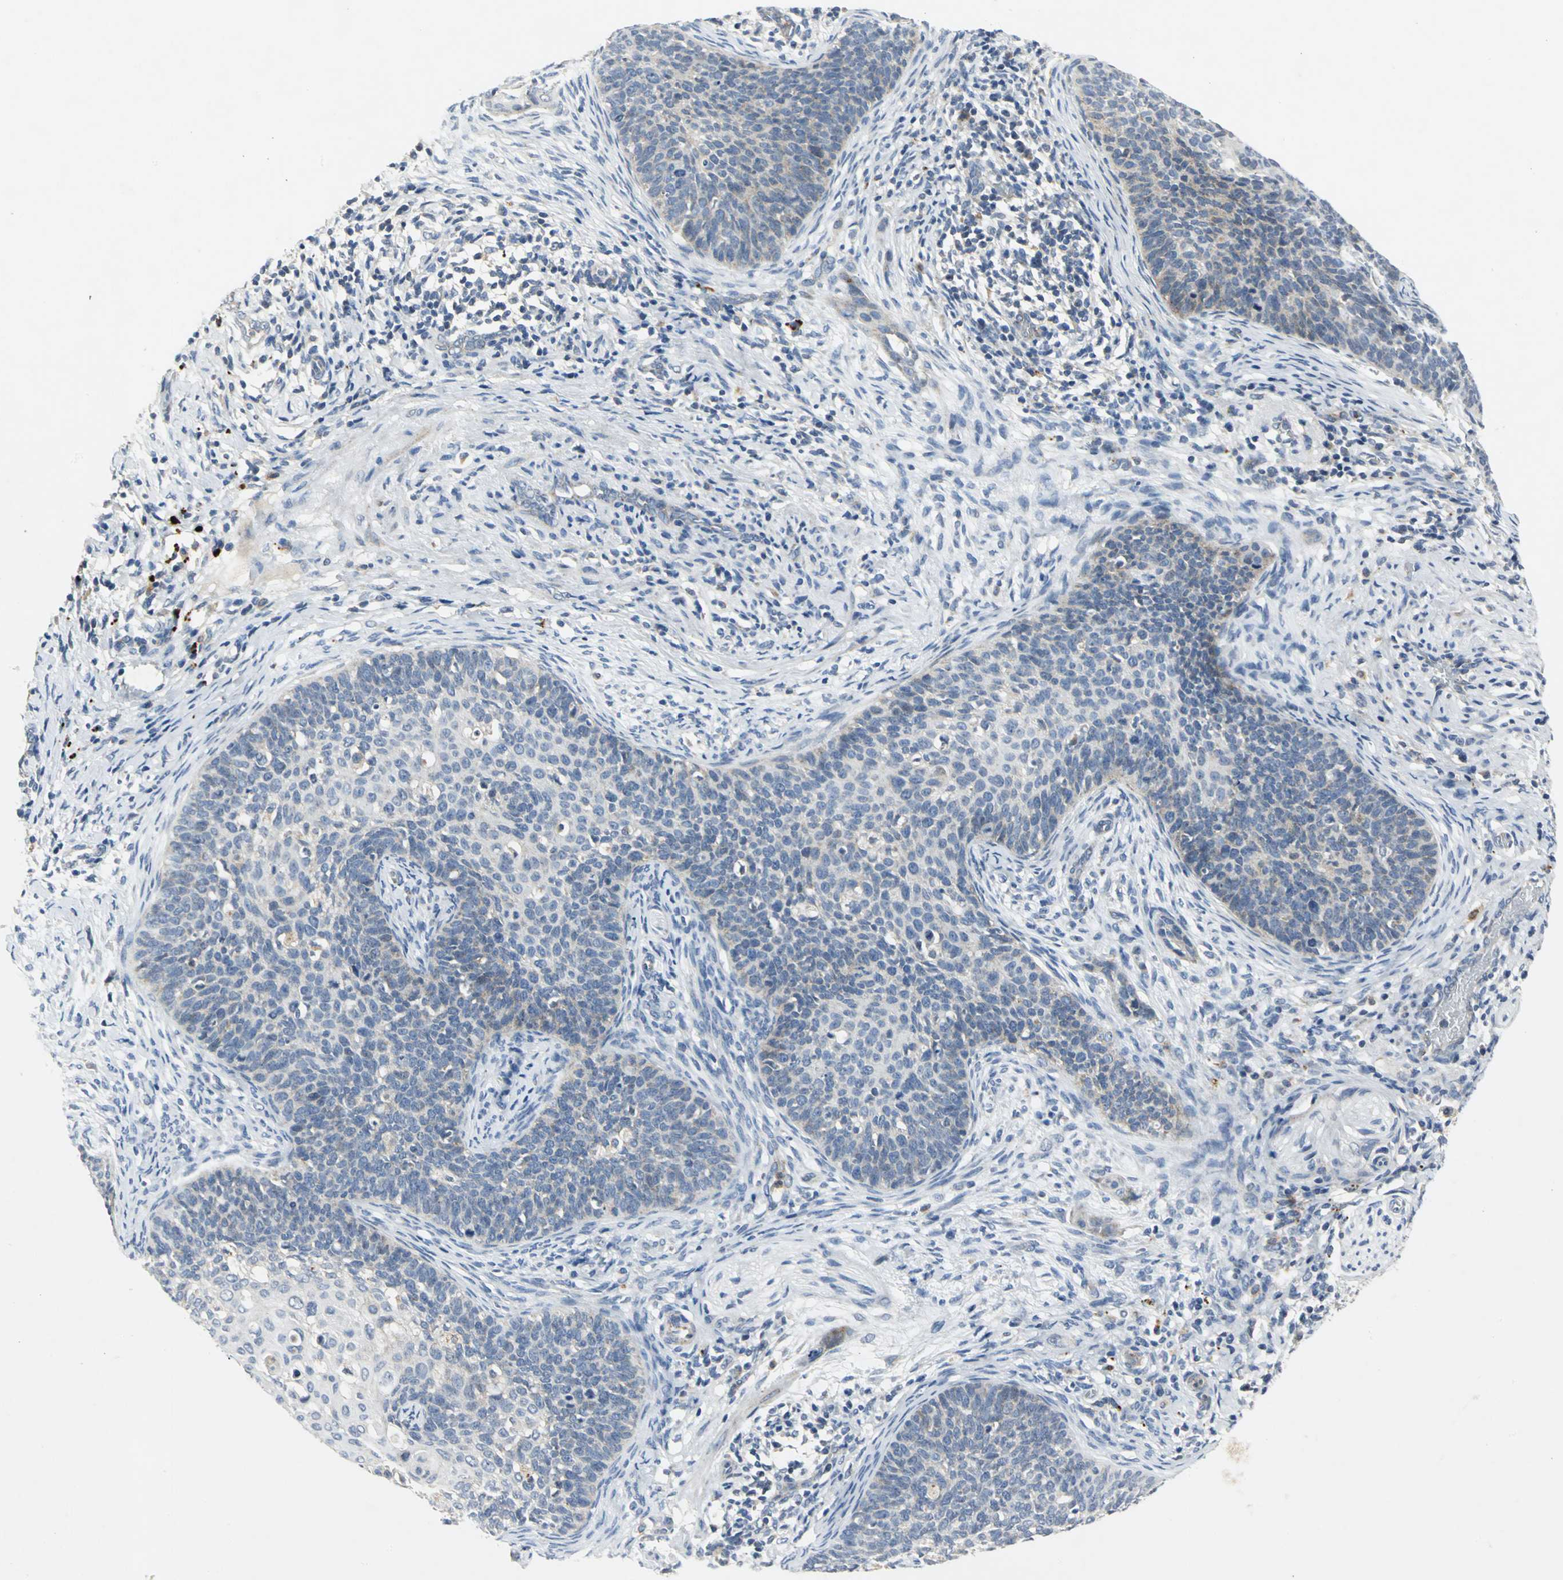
{"staining": {"intensity": "weak", "quantity": "25%-75%", "location": "cytoplasmic/membranous"}, "tissue": "cervical cancer", "cell_type": "Tumor cells", "image_type": "cancer", "snomed": [{"axis": "morphology", "description": "Squamous cell carcinoma, NOS"}, {"axis": "topography", "description": "Cervix"}], "caption": "Tumor cells display low levels of weak cytoplasmic/membranous positivity in approximately 25%-75% of cells in human cervical cancer (squamous cell carcinoma).", "gene": "SPPL2B", "patient": {"sex": "female", "age": 33}}